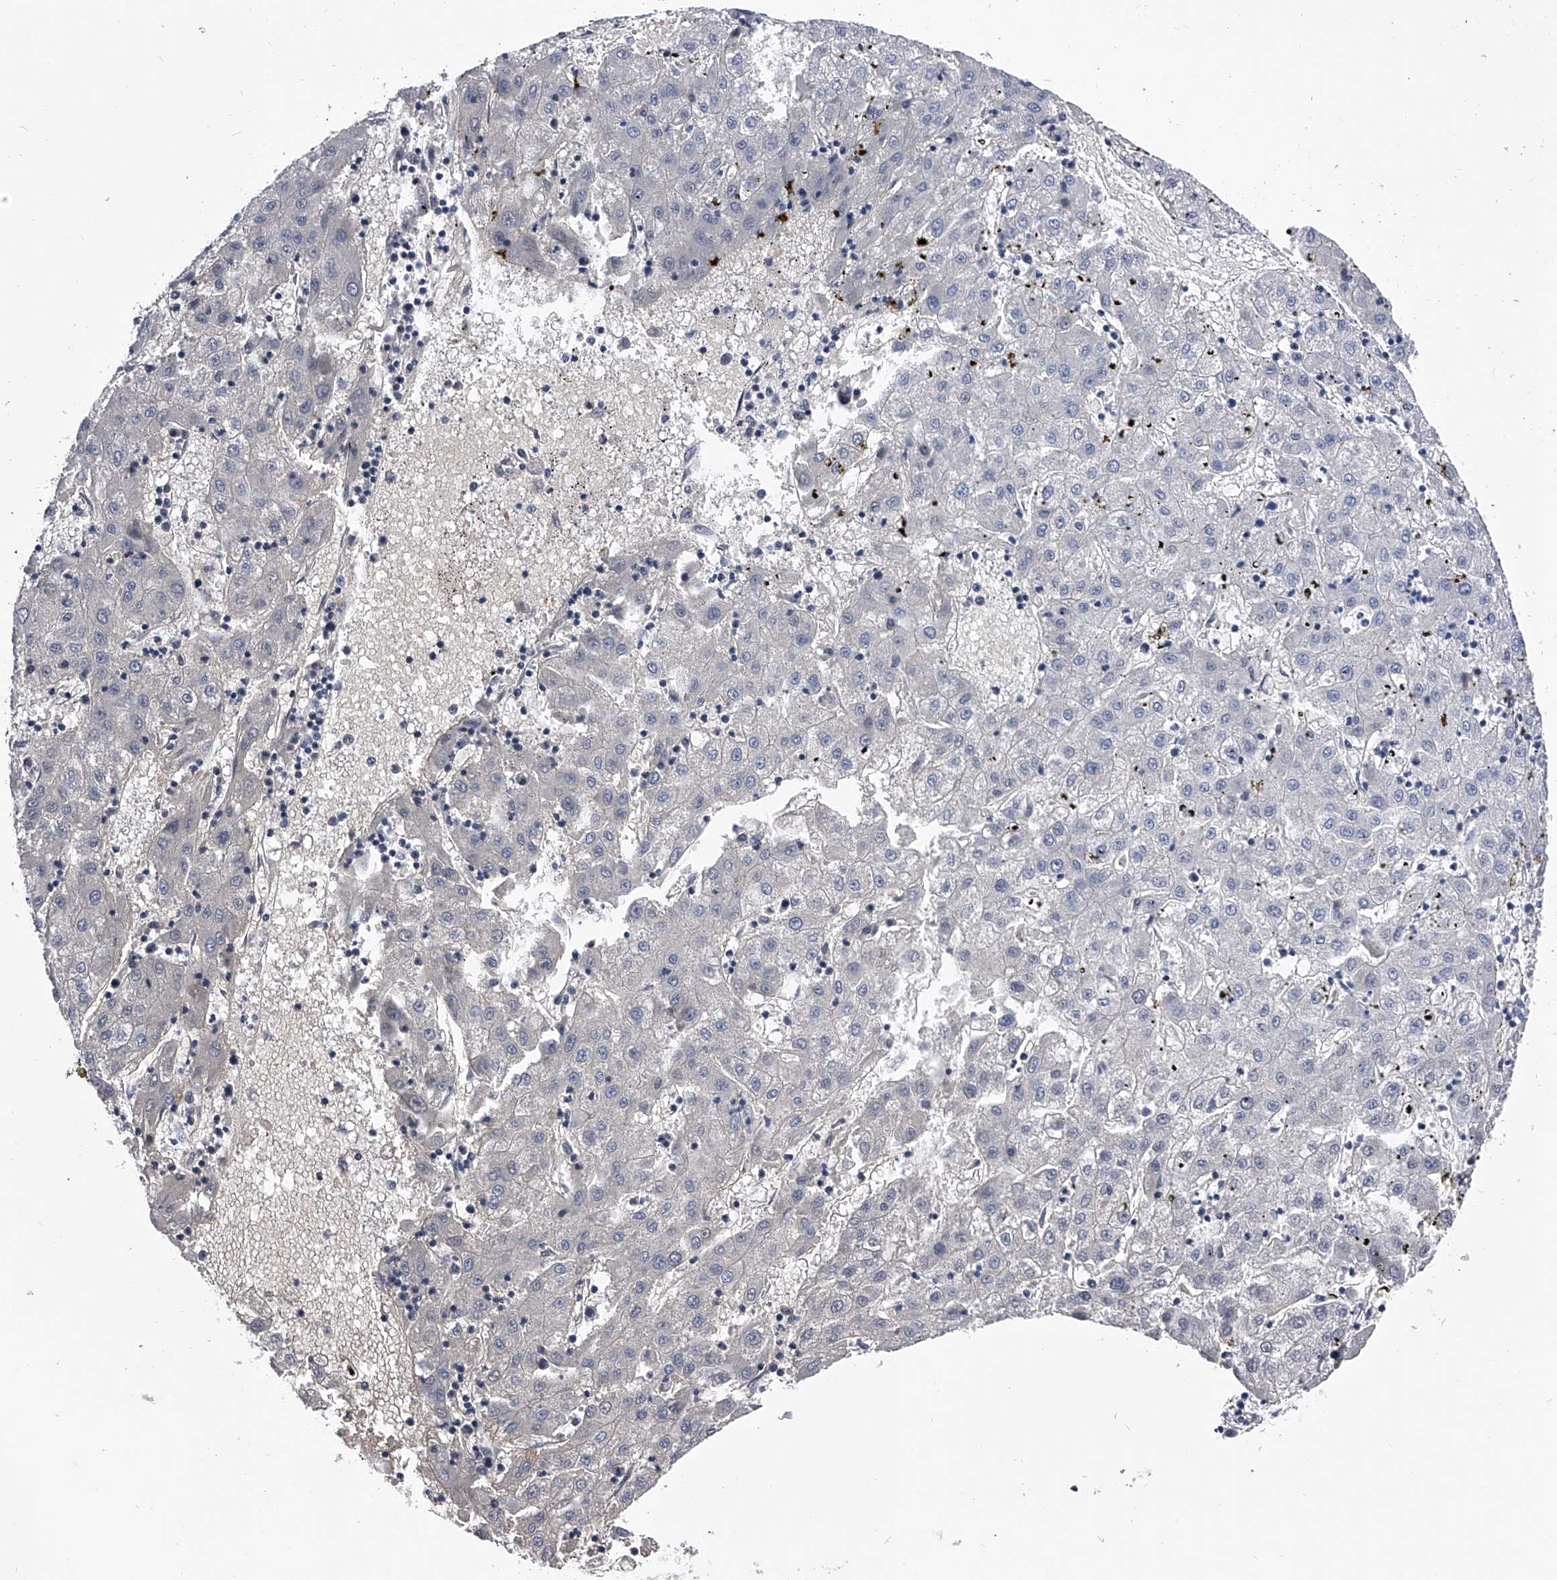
{"staining": {"intensity": "negative", "quantity": "none", "location": "none"}, "tissue": "liver cancer", "cell_type": "Tumor cells", "image_type": "cancer", "snomed": [{"axis": "morphology", "description": "Carcinoma, Hepatocellular, NOS"}, {"axis": "topography", "description": "Liver"}], "caption": "Immunohistochemistry image of liver hepatocellular carcinoma stained for a protein (brown), which demonstrates no staining in tumor cells.", "gene": "EFCAB7", "patient": {"sex": "male", "age": 72}}